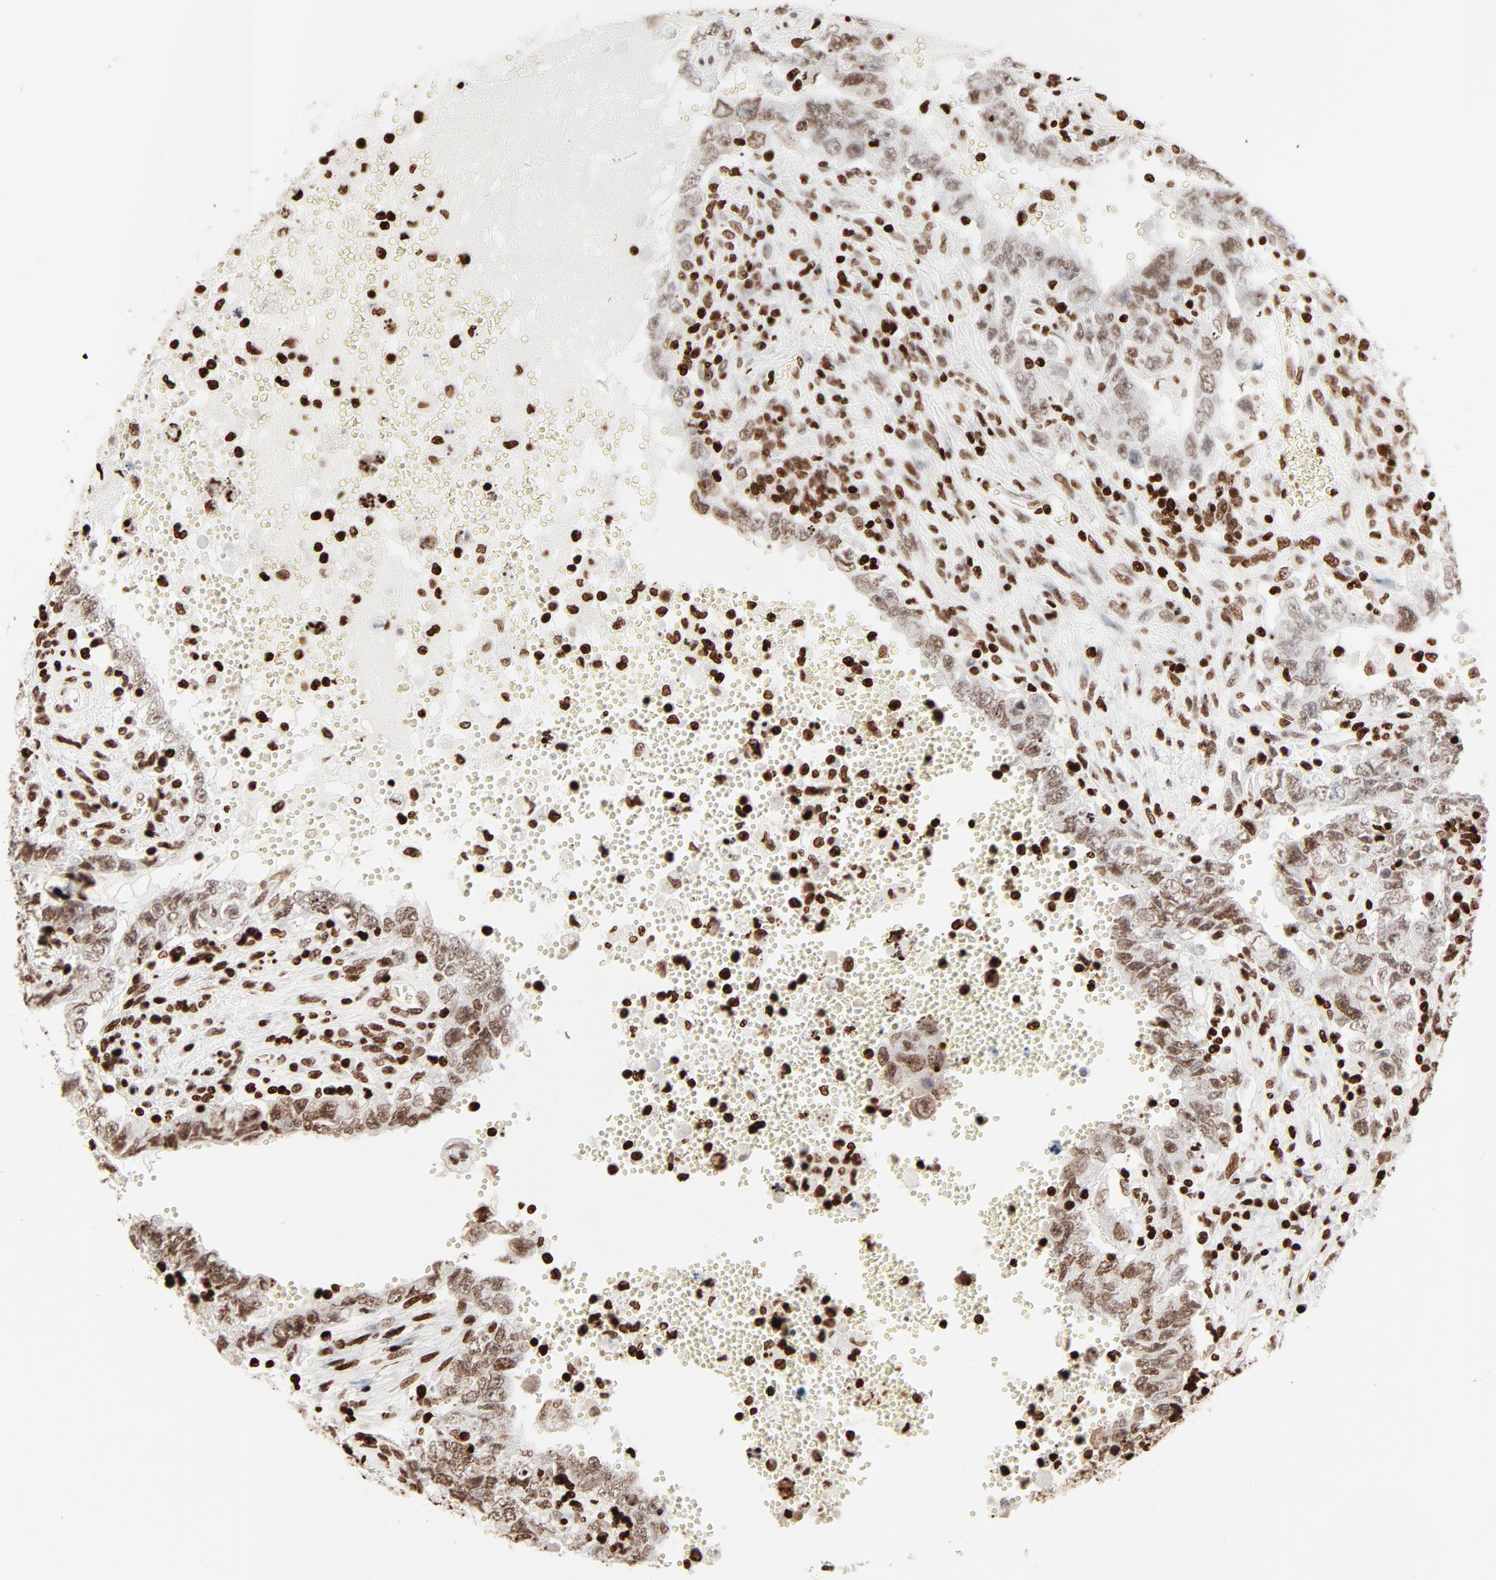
{"staining": {"intensity": "moderate", "quantity": ">75%", "location": "nuclear"}, "tissue": "testis cancer", "cell_type": "Tumor cells", "image_type": "cancer", "snomed": [{"axis": "morphology", "description": "Carcinoma, Embryonal, NOS"}, {"axis": "topography", "description": "Testis"}], "caption": "A high-resolution photomicrograph shows immunohistochemistry (IHC) staining of embryonal carcinoma (testis), which shows moderate nuclear staining in approximately >75% of tumor cells.", "gene": "HMGB2", "patient": {"sex": "male", "age": 26}}